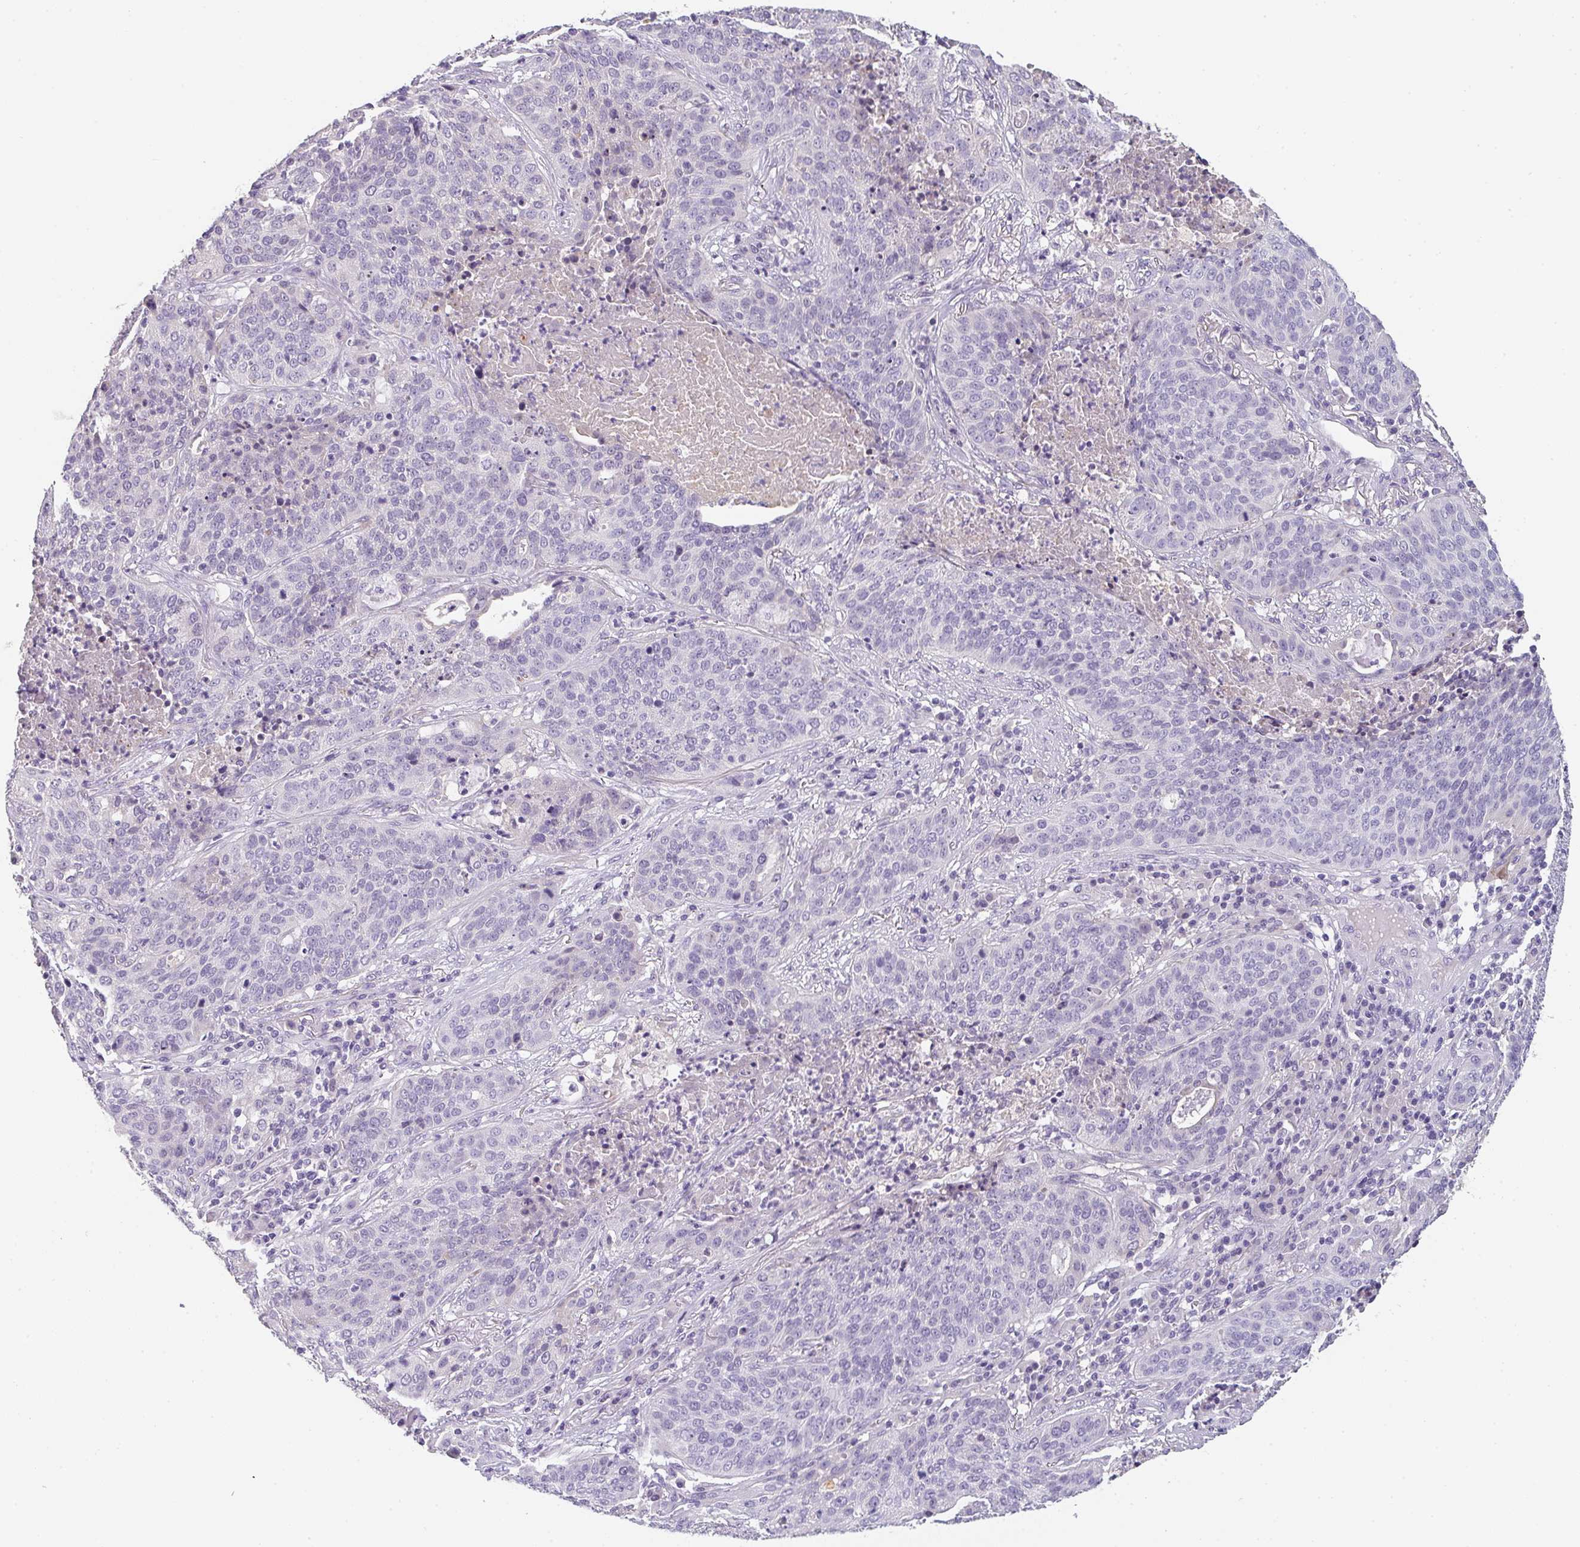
{"staining": {"intensity": "negative", "quantity": "none", "location": "none"}, "tissue": "lung cancer", "cell_type": "Tumor cells", "image_type": "cancer", "snomed": [{"axis": "morphology", "description": "Squamous cell carcinoma, NOS"}, {"axis": "topography", "description": "Lung"}], "caption": "There is no significant positivity in tumor cells of squamous cell carcinoma (lung).", "gene": "C1QTNF8", "patient": {"sex": "male", "age": 63}}